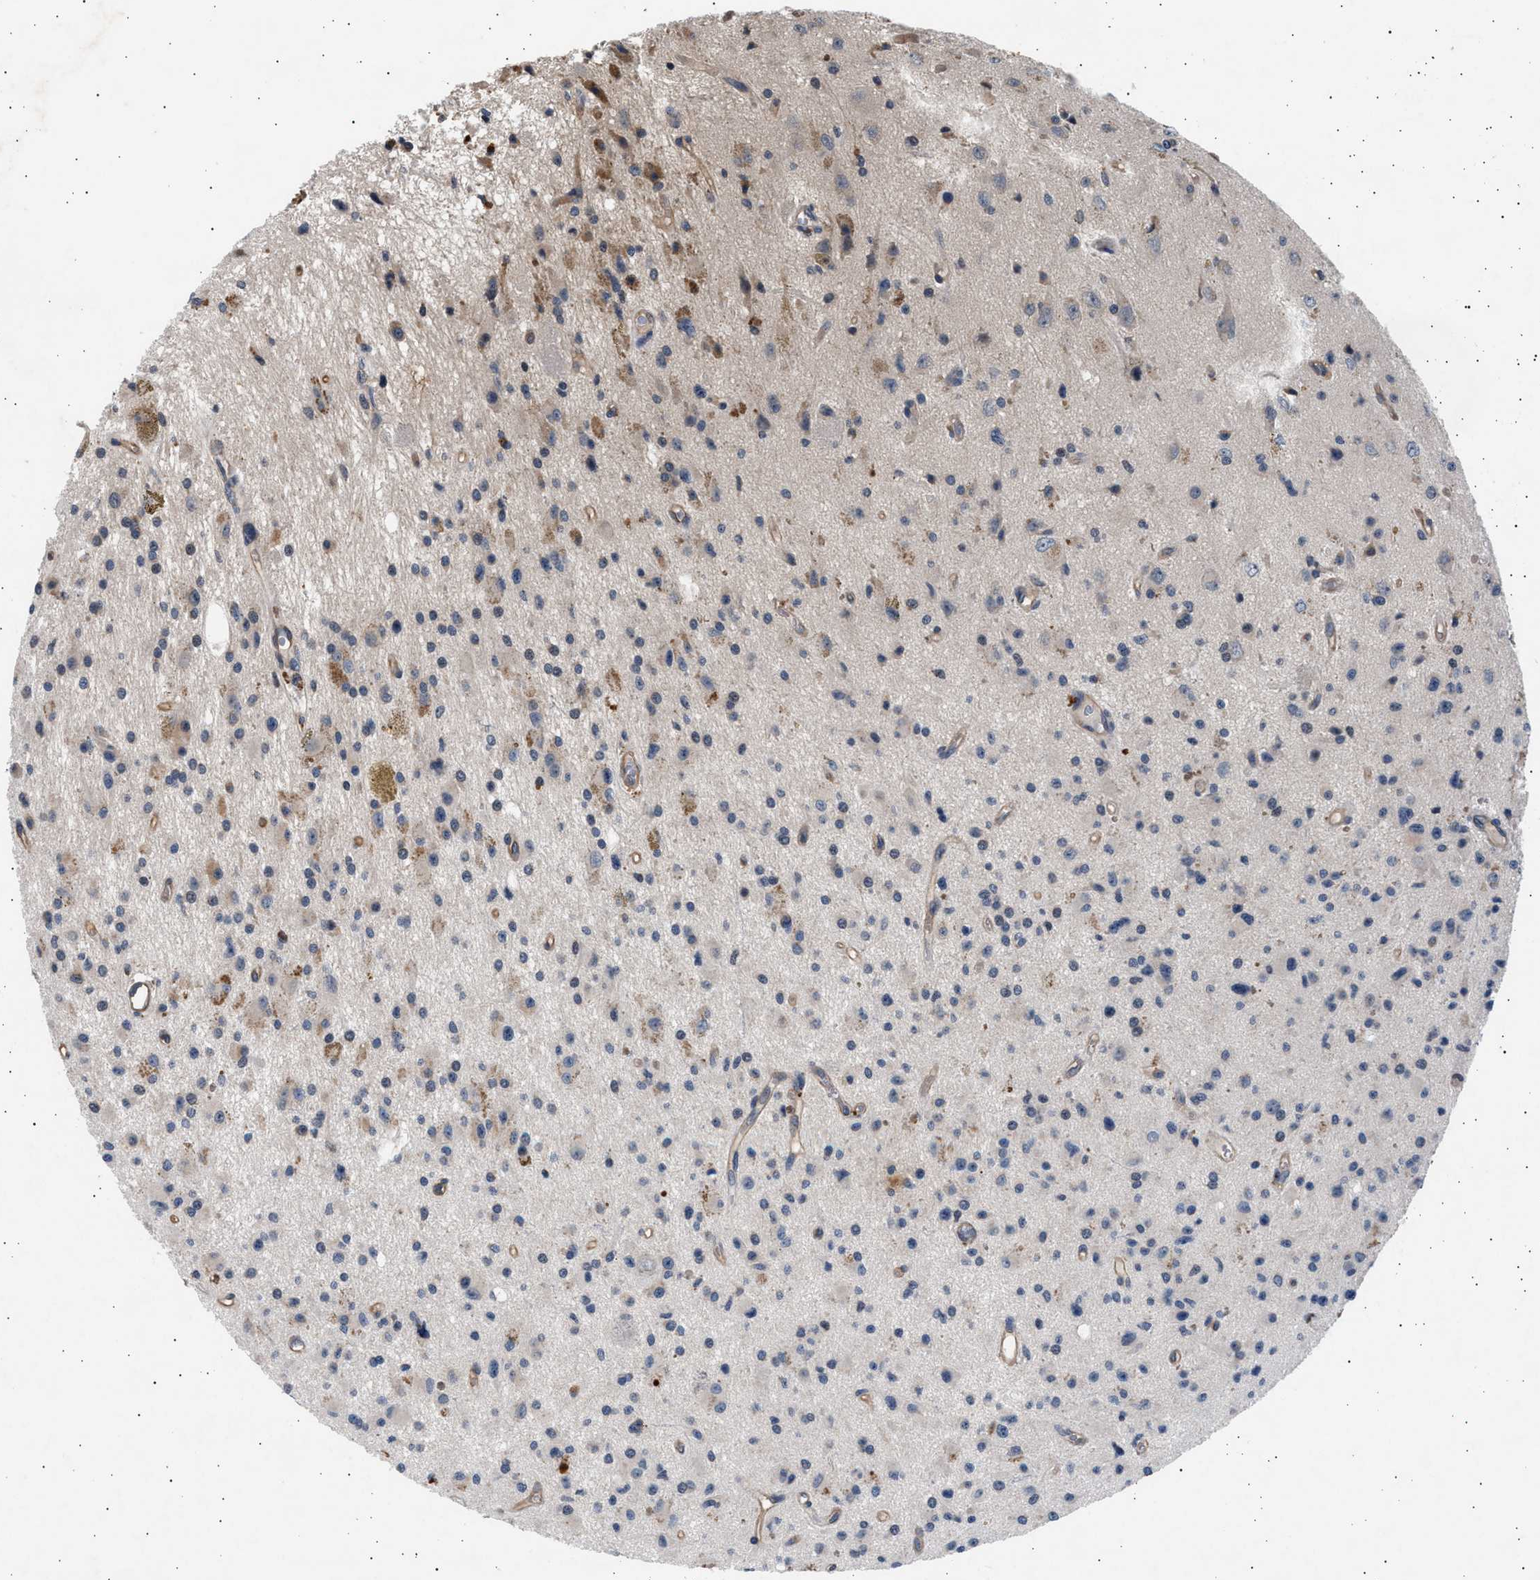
{"staining": {"intensity": "weak", "quantity": "<25%", "location": "cytoplasmic/membranous"}, "tissue": "glioma", "cell_type": "Tumor cells", "image_type": "cancer", "snomed": [{"axis": "morphology", "description": "Glioma, malignant, Low grade"}, {"axis": "topography", "description": "Brain"}], "caption": "Glioma was stained to show a protein in brown. There is no significant positivity in tumor cells. (DAB (3,3'-diaminobenzidine) IHC visualized using brightfield microscopy, high magnification).", "gene": "GRAP2", "patient": {"sex": "male", "age": 58}}